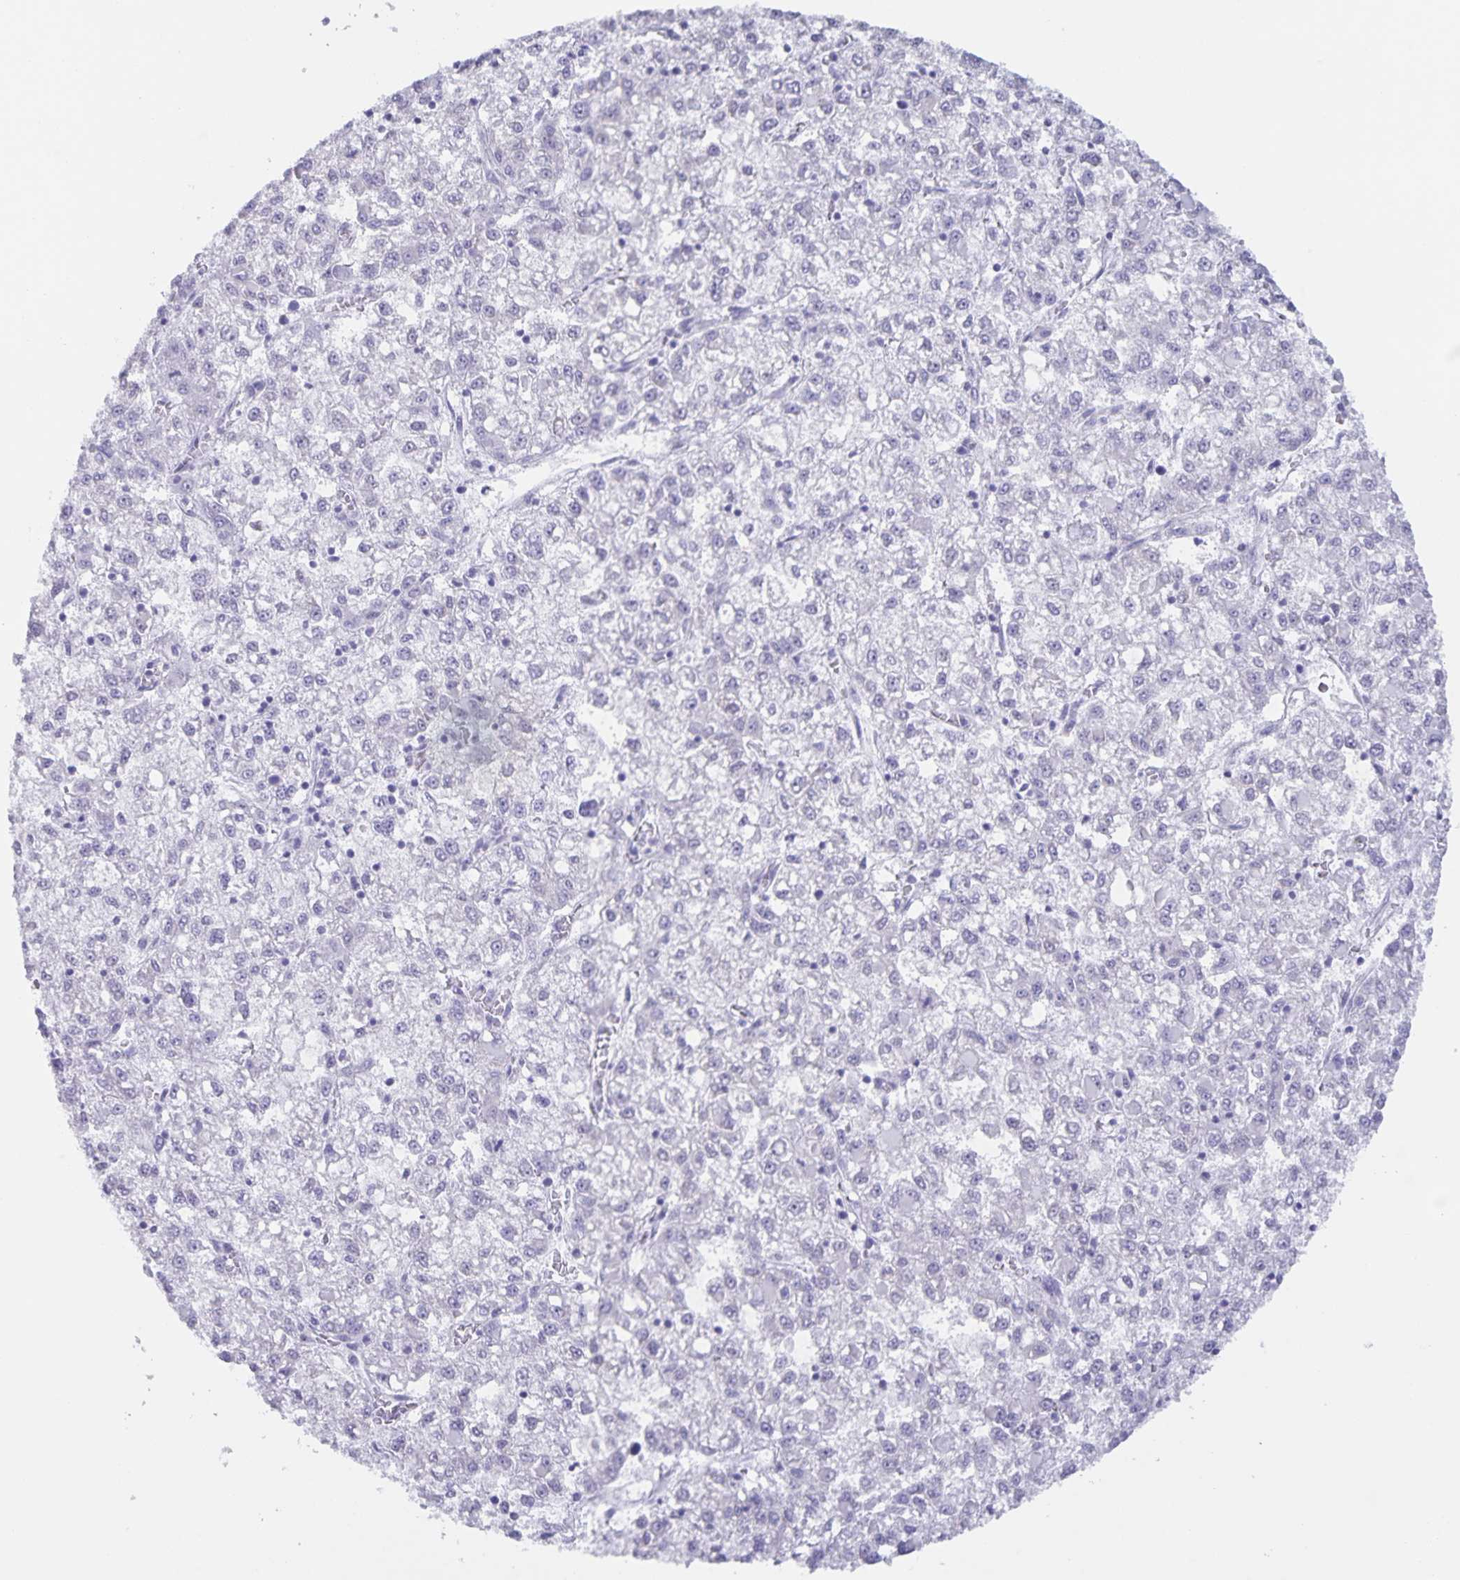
{"staining": {"intensity": "negative", "quantity": "none", "location": "none"}, "tissue": "liver cancer", "cell_type": "Tumor cells", "image_type": "cancer", "snomed": [{"axis": "morphology", "description": "Carcinoma, Hepatocellular, NOS"}, {"axis": "topography", "description": "Liver"}], "caption": "Hepatocellular carcinoma (liver) was stained to show a protein in brown. There is no significant expression in tumor cells.", "gene": "AQP4", "patient": {"sex": "male", "age": 40}}